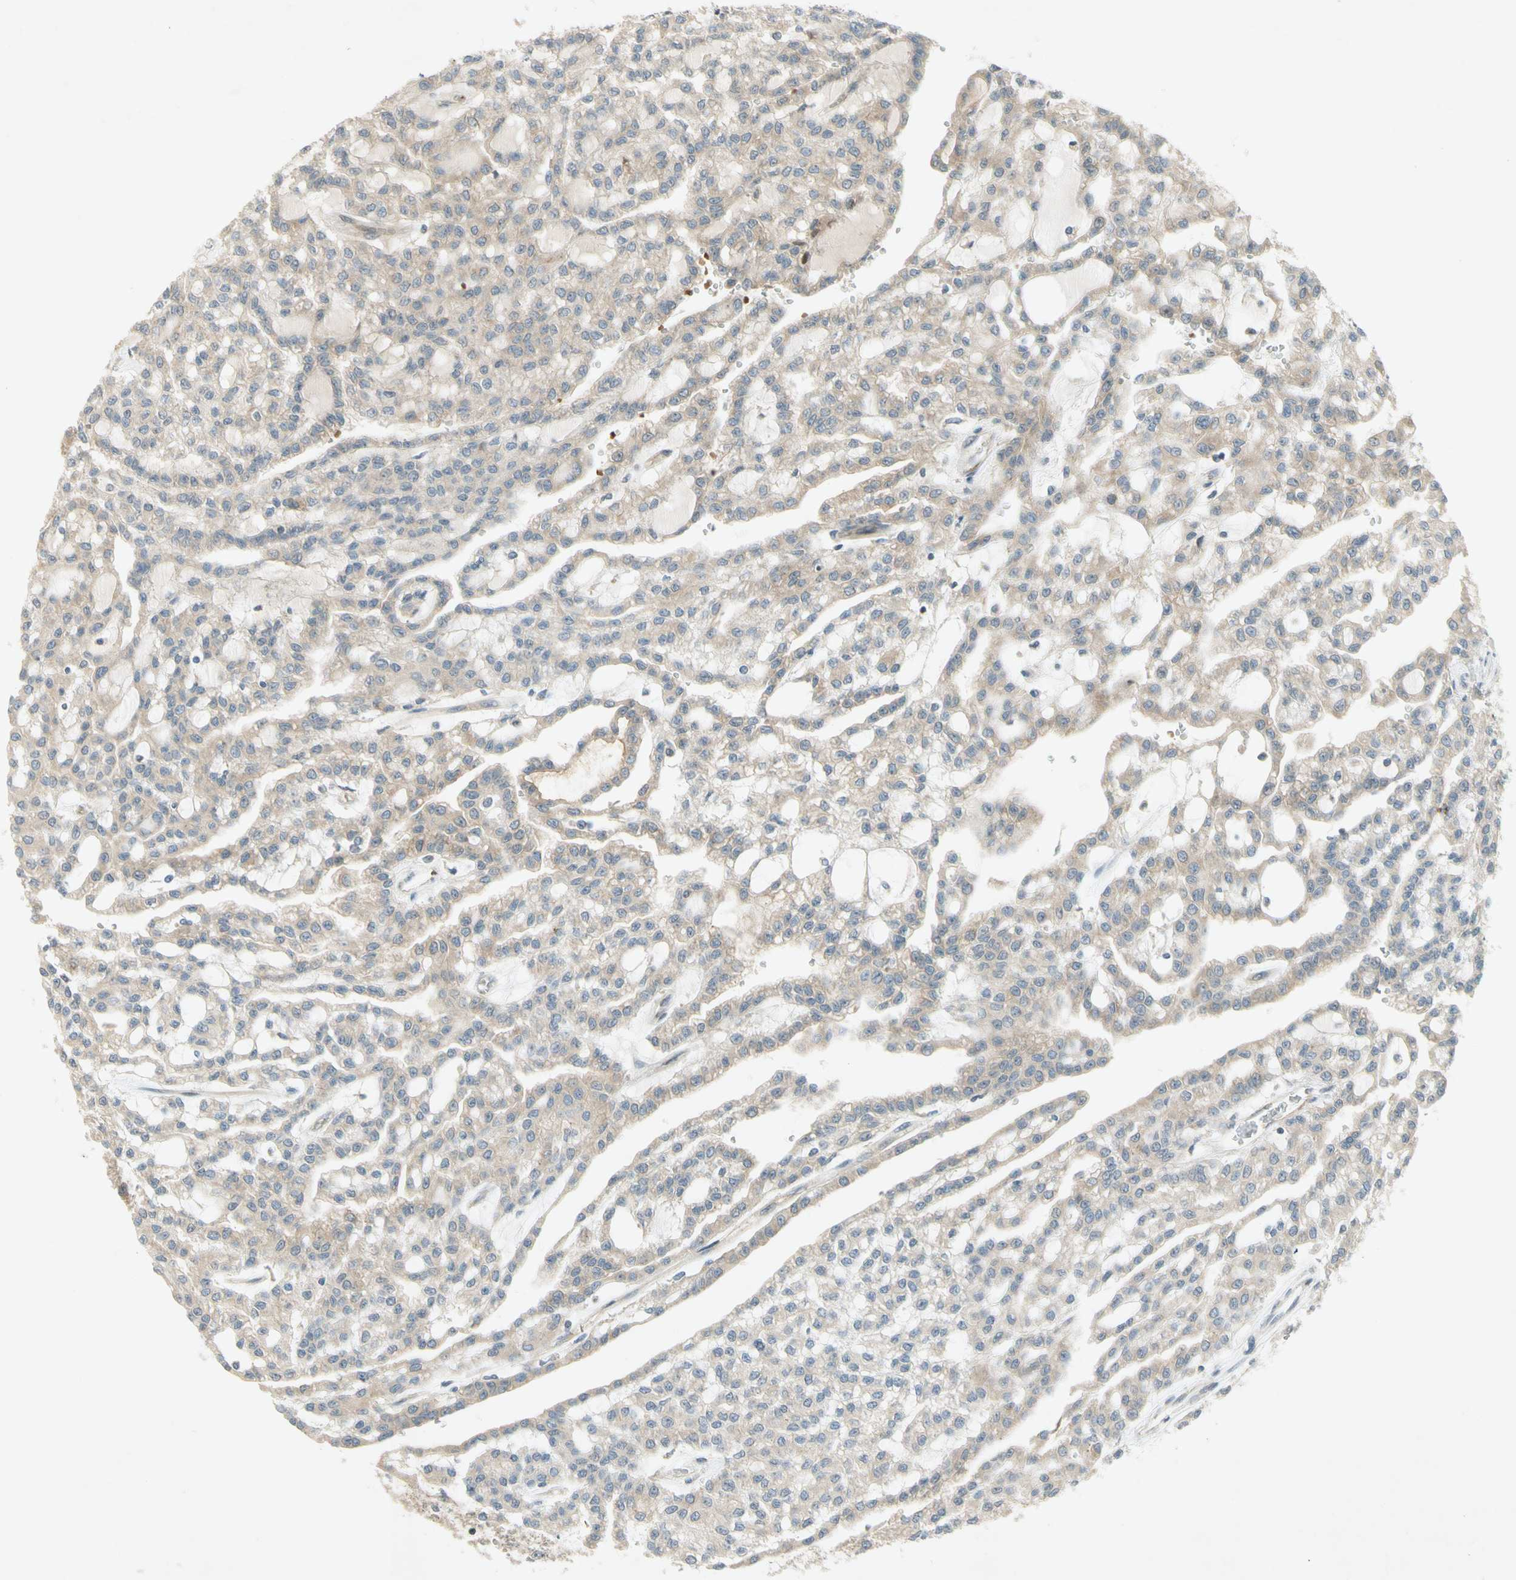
{"staining": {"intensity": "weak", "quantity": "25%-75%", "location": "cytoplasmic/membranous"}, "tissue": "renal cancer", "cell_type": "Tumor cells", "image_type": "cancer", "snomed": [{"axis": "morphology", "description": "Adenocarcinoma, NOS"}, {"axis": "topography", "description": "Kidney"}], "caption": "Immunohistochemistry of renal cancer (adenocarcinoma) displays low levels of weak cytoplasmic/membranous staining in about 25%-75% of tumor cells. (DAB IHC with brightfield microscopy, high magnification).", "gene": "ETF1", "patient": {"sex": "male", "age": 63}}